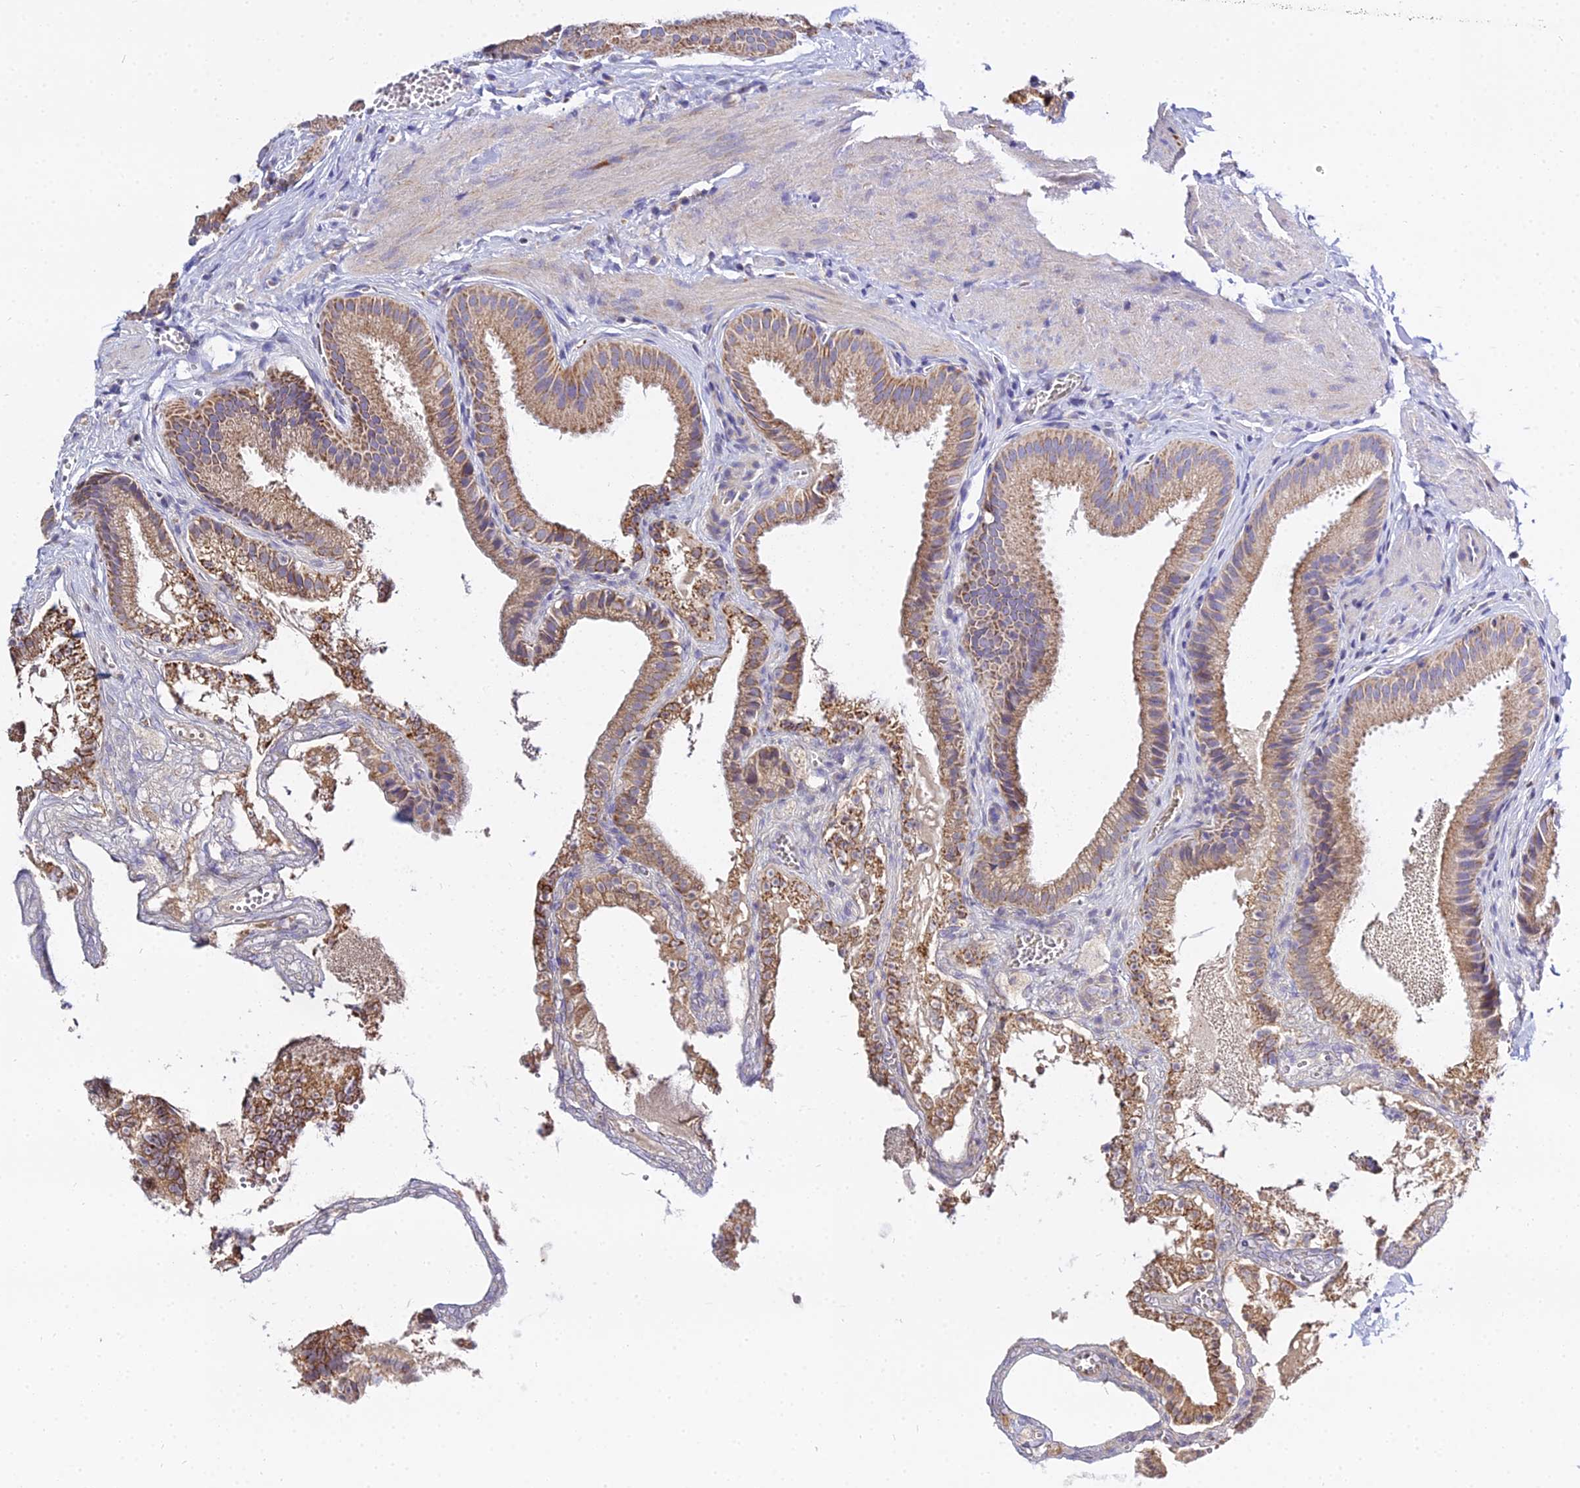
{"staining": {"intensity": "moderate", "quantity": ">75%", "location": "cytoplasmic/membranous"}, "tissue": "gallbladder", "cell_type": "Glandular cells", "image_type": "normal", "snomed": [{"axis": "morphology", "description": "Normal tissue, NOS"}, {"axis": "topography", "description": "Gallbladder"}], "caption": "Immunohistochemical staining of benign gallbladder reveals >75% levels of moderate cytoplasmic/membranous protein staining in approximately >75% of glandular cells. Using DAB (brown) and hematoxylin (blue) stains, captured at high magnification using brightfield microscopy.", "gene": "TYW5", "patient": {"sex": "male", "age": 38}}